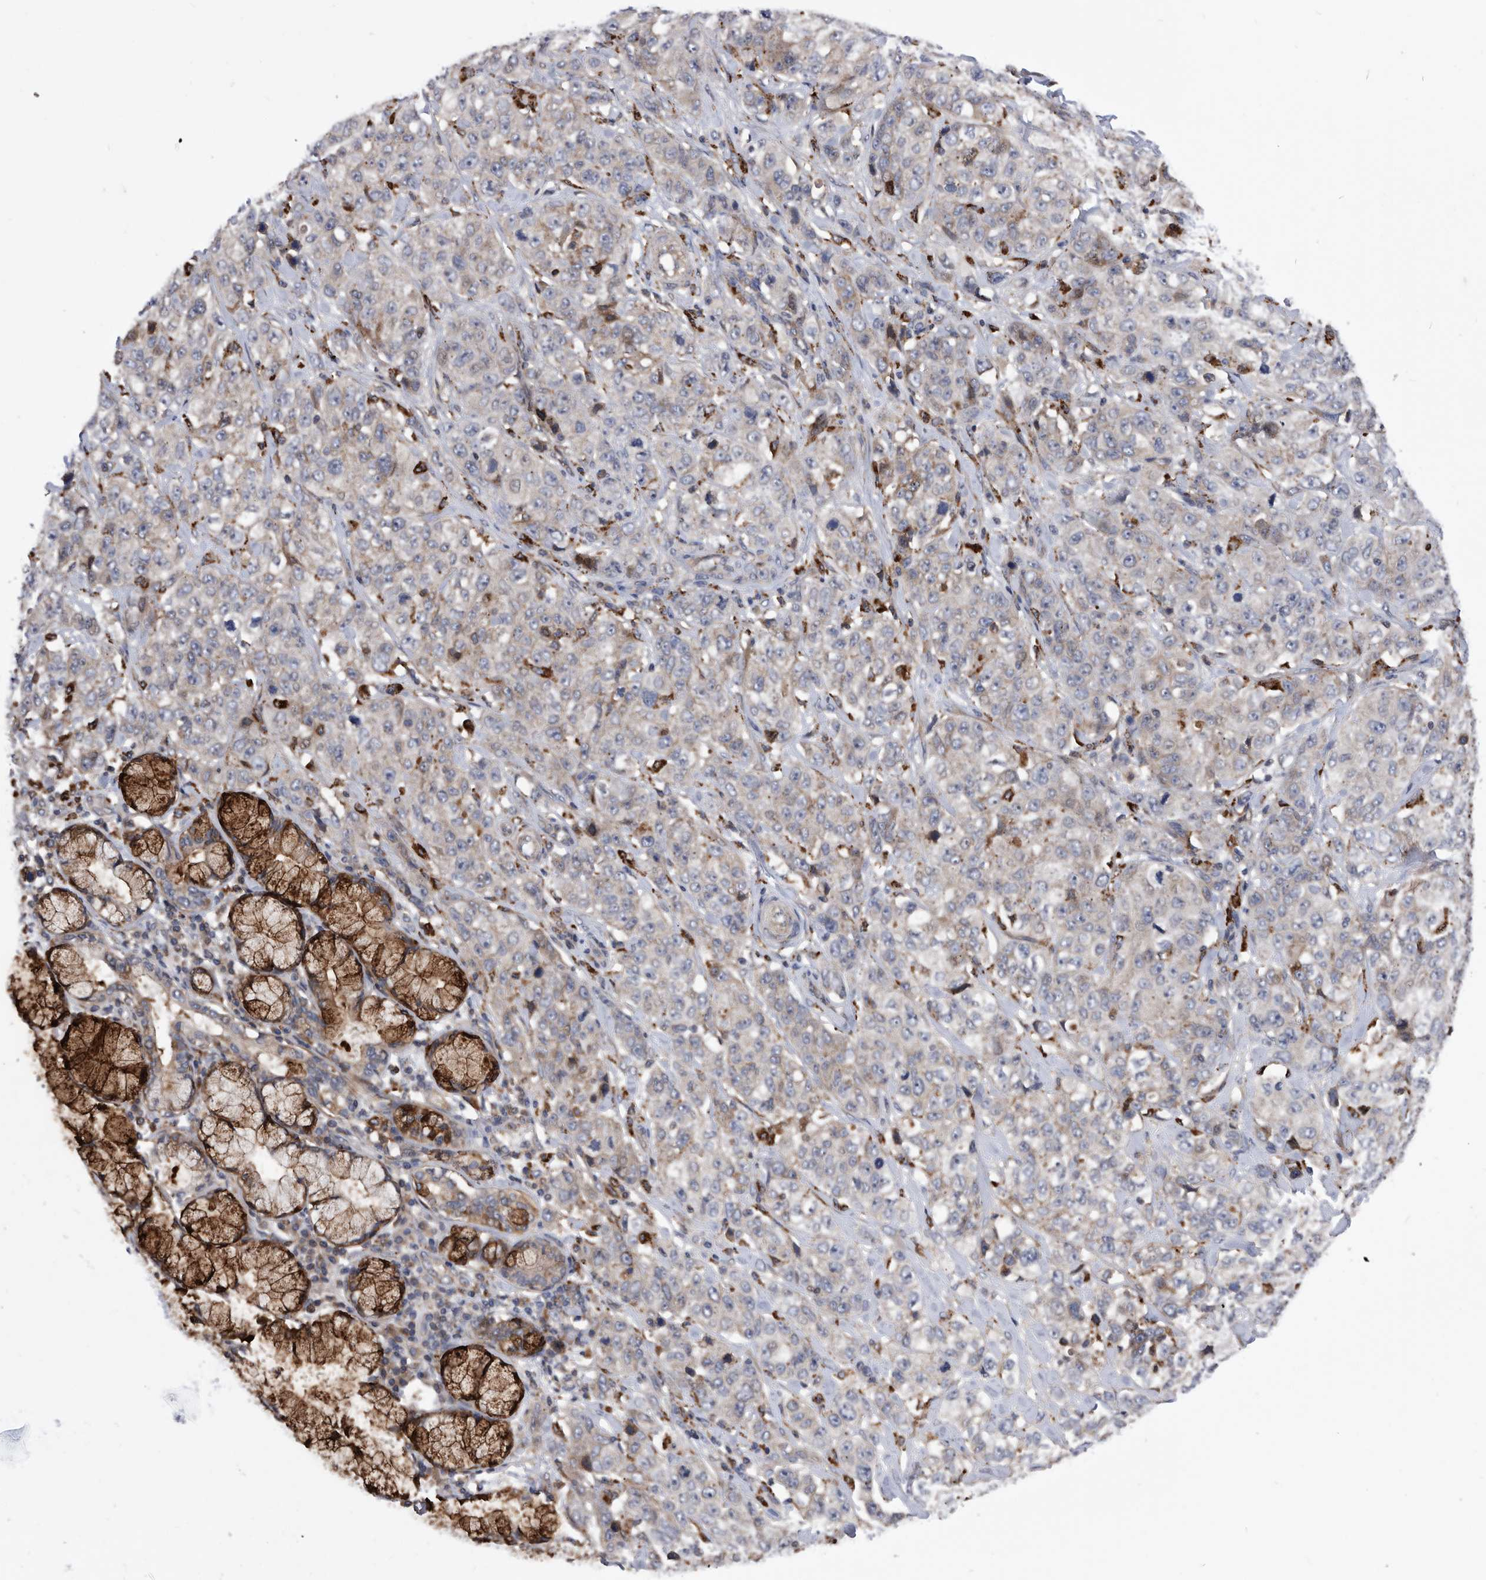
{"staining": {"intensity": "weak", "quantity": "25%-75%", "location": "cytoplasmic/membranous"}, "tissue": "stomach cancer", "cell_type": "Tumor cells", "image_type": "cancer", "snomed": [{"axis": "morphology", "description": "Adenocarcinoma, NOS"}, {"axis": "topography", "description": "Stomach"}], "caption": "A brown stain labels weak cytoplasmic/membranous expression of a protein in human stomach cancer (adenocarcinoma) tumor cells.", "gene": "BAIAP3", "patient": {"sex": "male", "age": 48}}